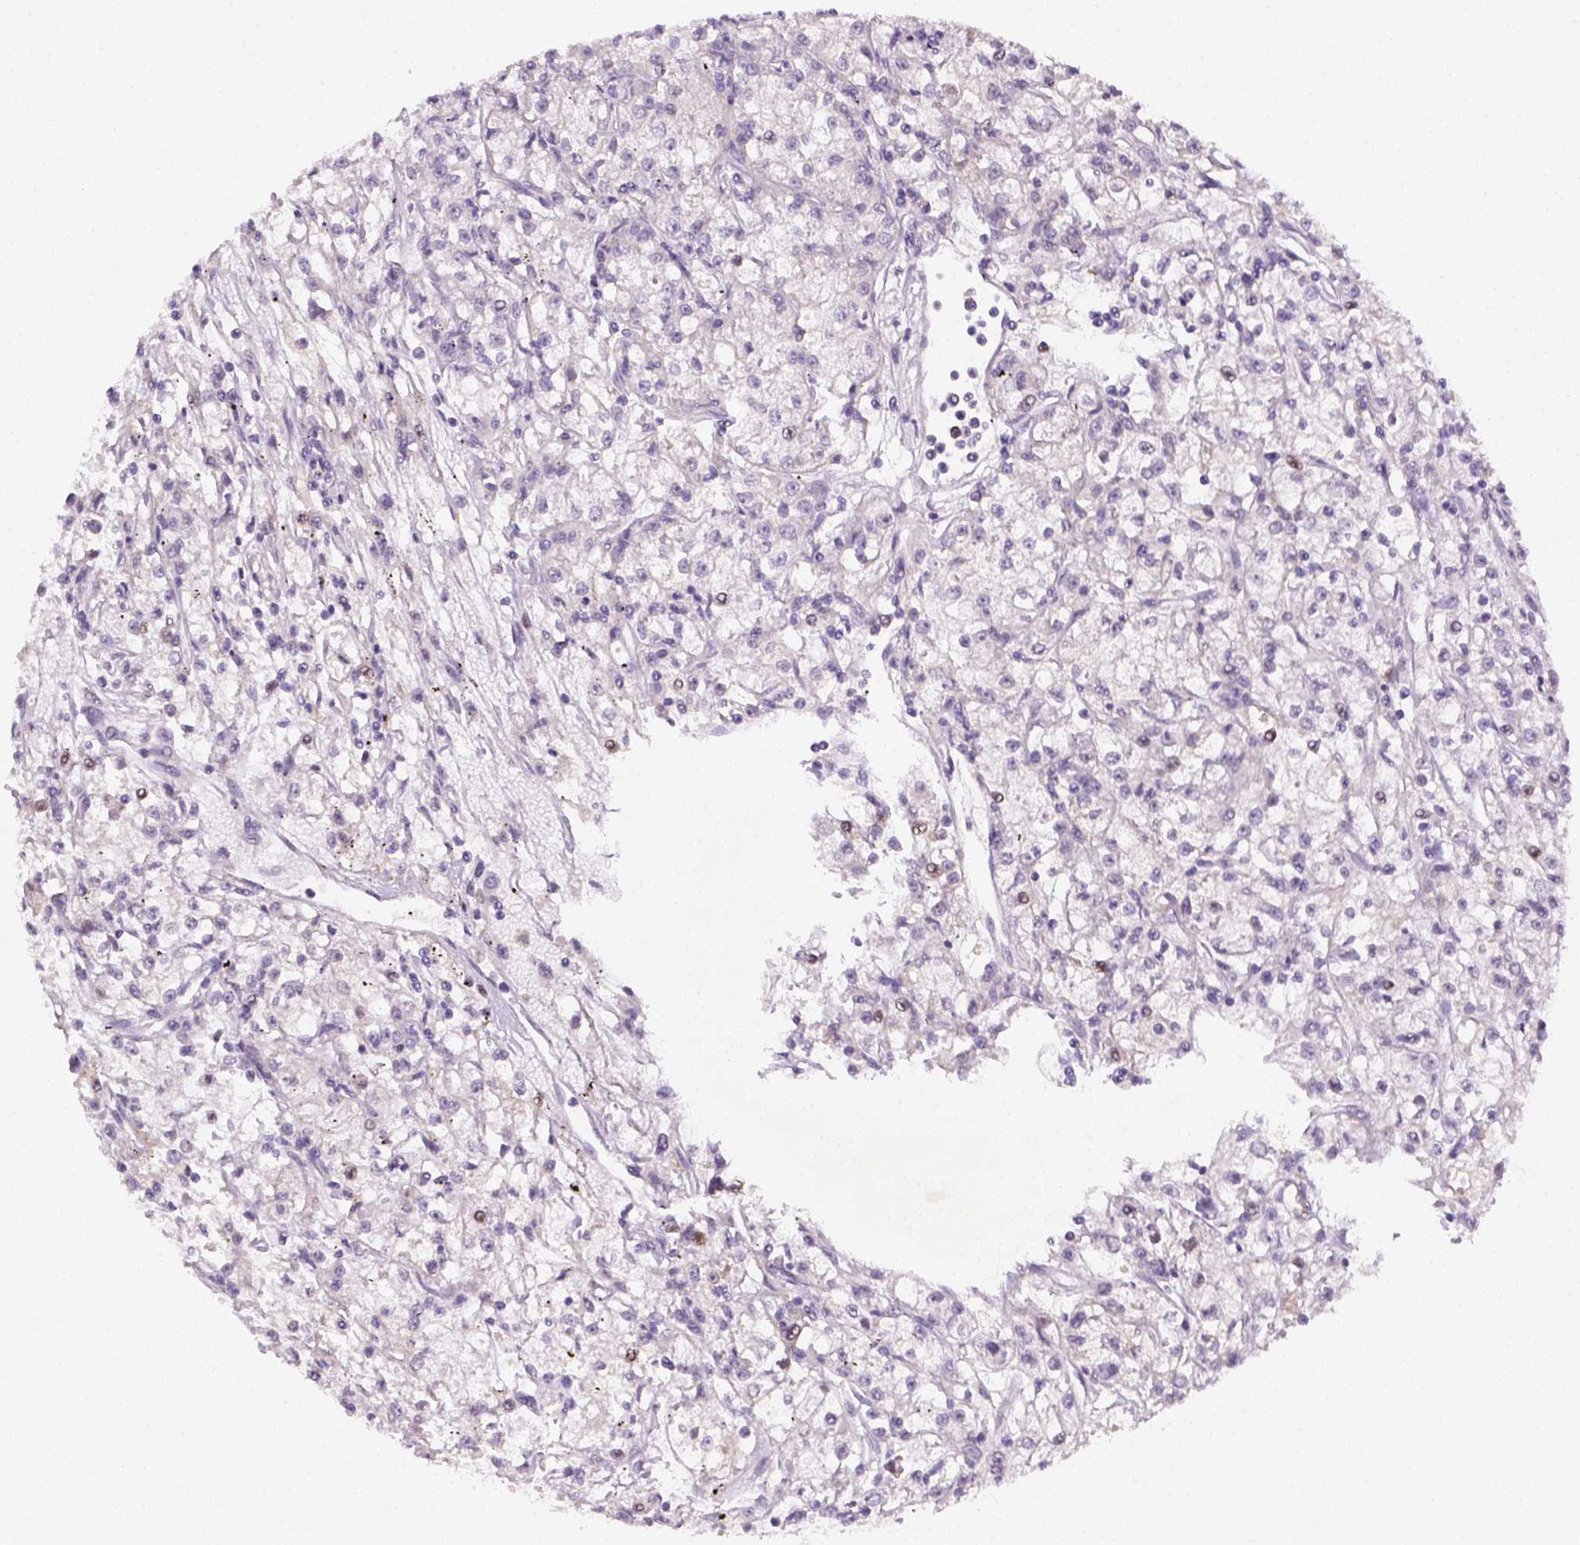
{"staining": {"intensity": "negative", "quantity": "none", "location": "none"}, "tissue": "renal cancer", "cell_type": "Tumor cells", "image_type": "cancer", "snomed": [{"axis": "morphology", "description": "Adenocarcinoma, NOS"}, {"axis": "topography", "description": "Kidney"}], "caption": "Immunohistochemistry (IHC) micrograph of neoplastic tissue: renal adenocarcinoma stained with DAB (3,3'-diaminobenzidine) exhibits no significant protein expression in tumor cells.", "gene": "MAGEB3", "patient": {"sex": "female", "age": 59}}